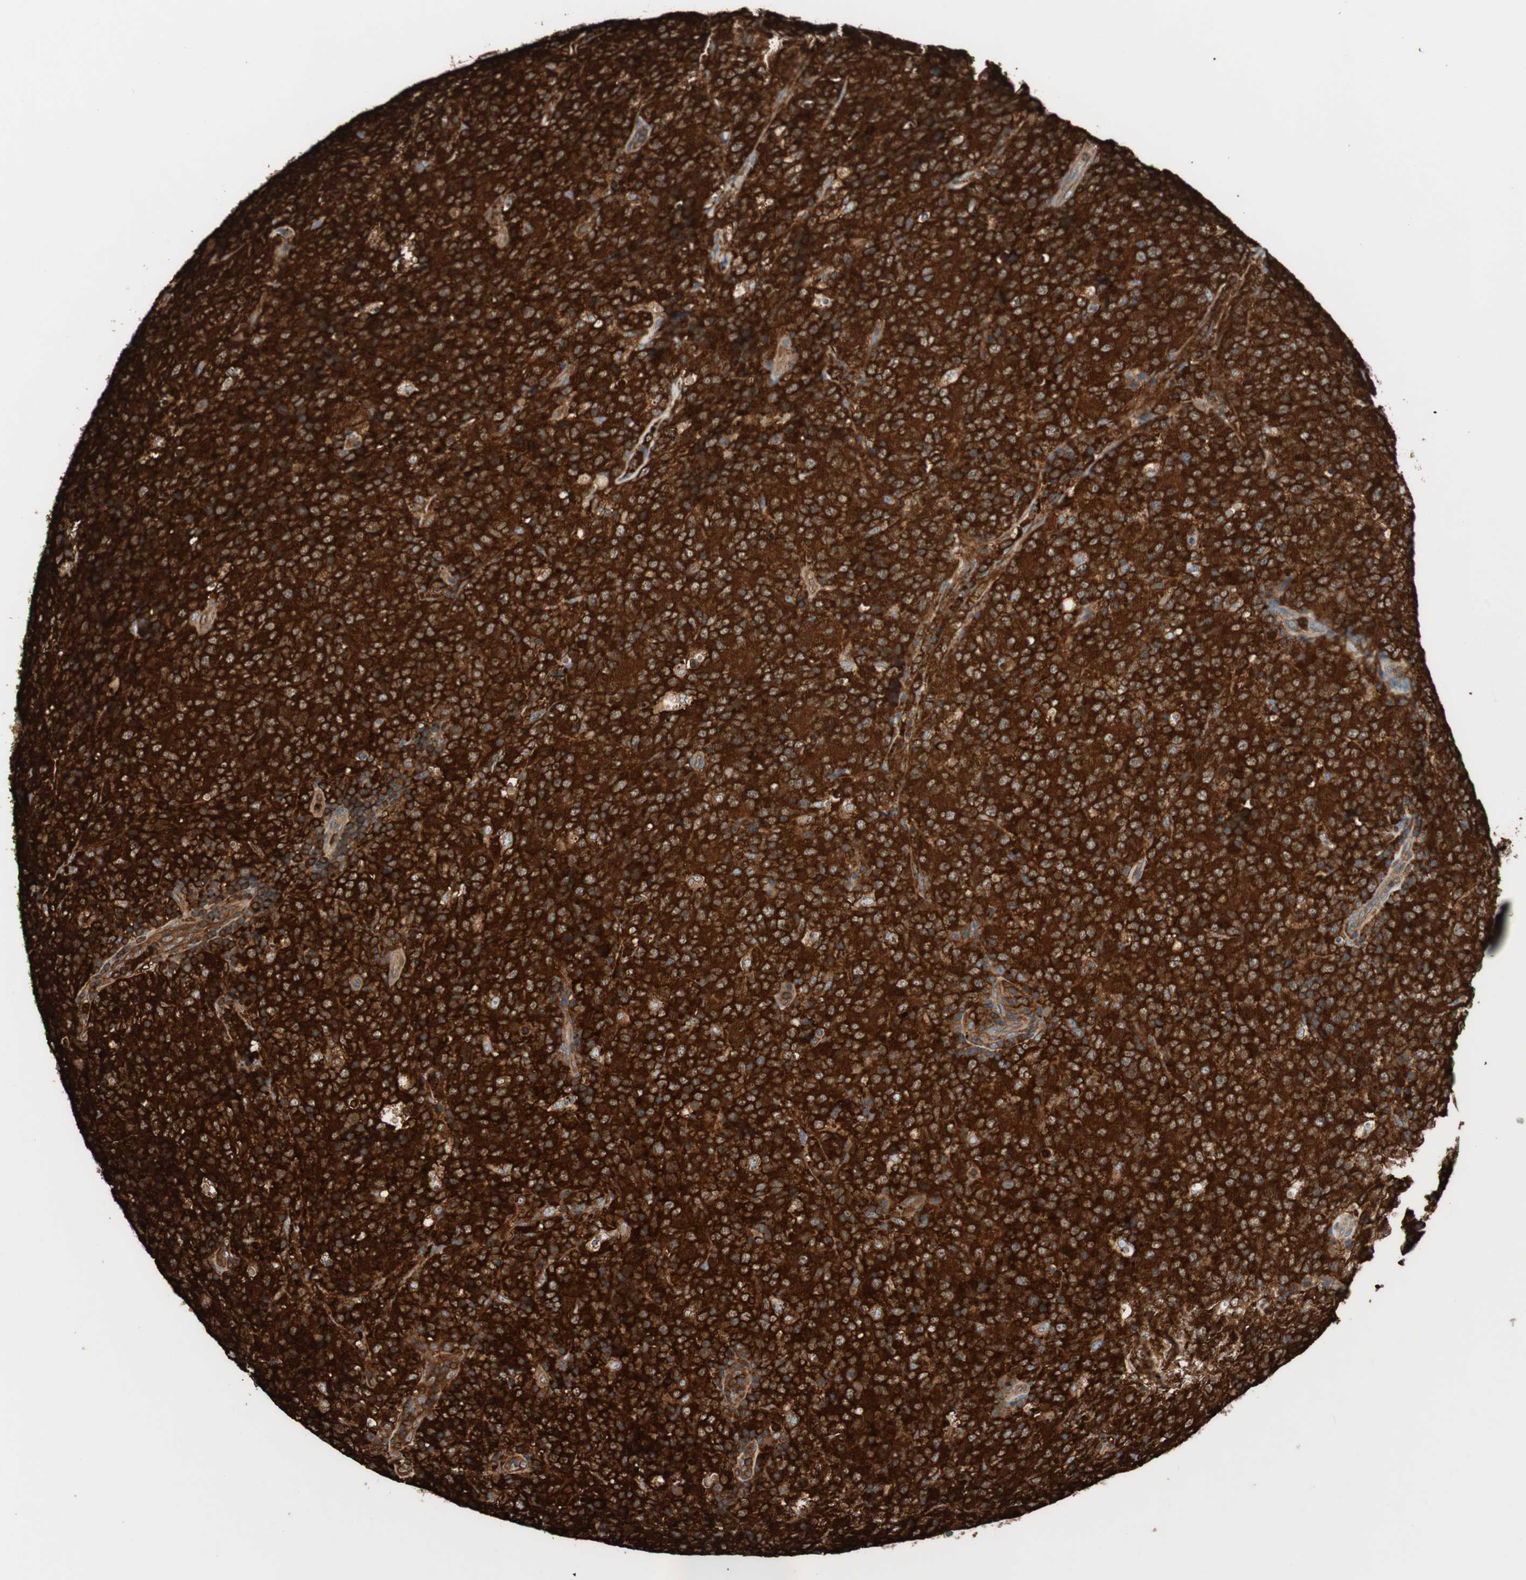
{"staining": {"intensity": "strong", "quantity": ">75%", "location": "cytoplasmic/membranous"}, "tissue": "lymphoma", "cell_type": "Tumor cells", "image_type": "cancer", "snomed": [{"axis": "morphology", "description": "Malignant lymphoma, non-Hodgkin's type, High grade"}, {"axis": "topography", "description": "Tonsil"}], "caption": "A photomicrograph of human high-grade malignant lymphoma, non-Hodgkin's type stained for a protein shows strong cytoplasmic/membranous brown staining in tumor cells.", "gene": "VASP", "patient": {"sex": "female", "age": 36}}